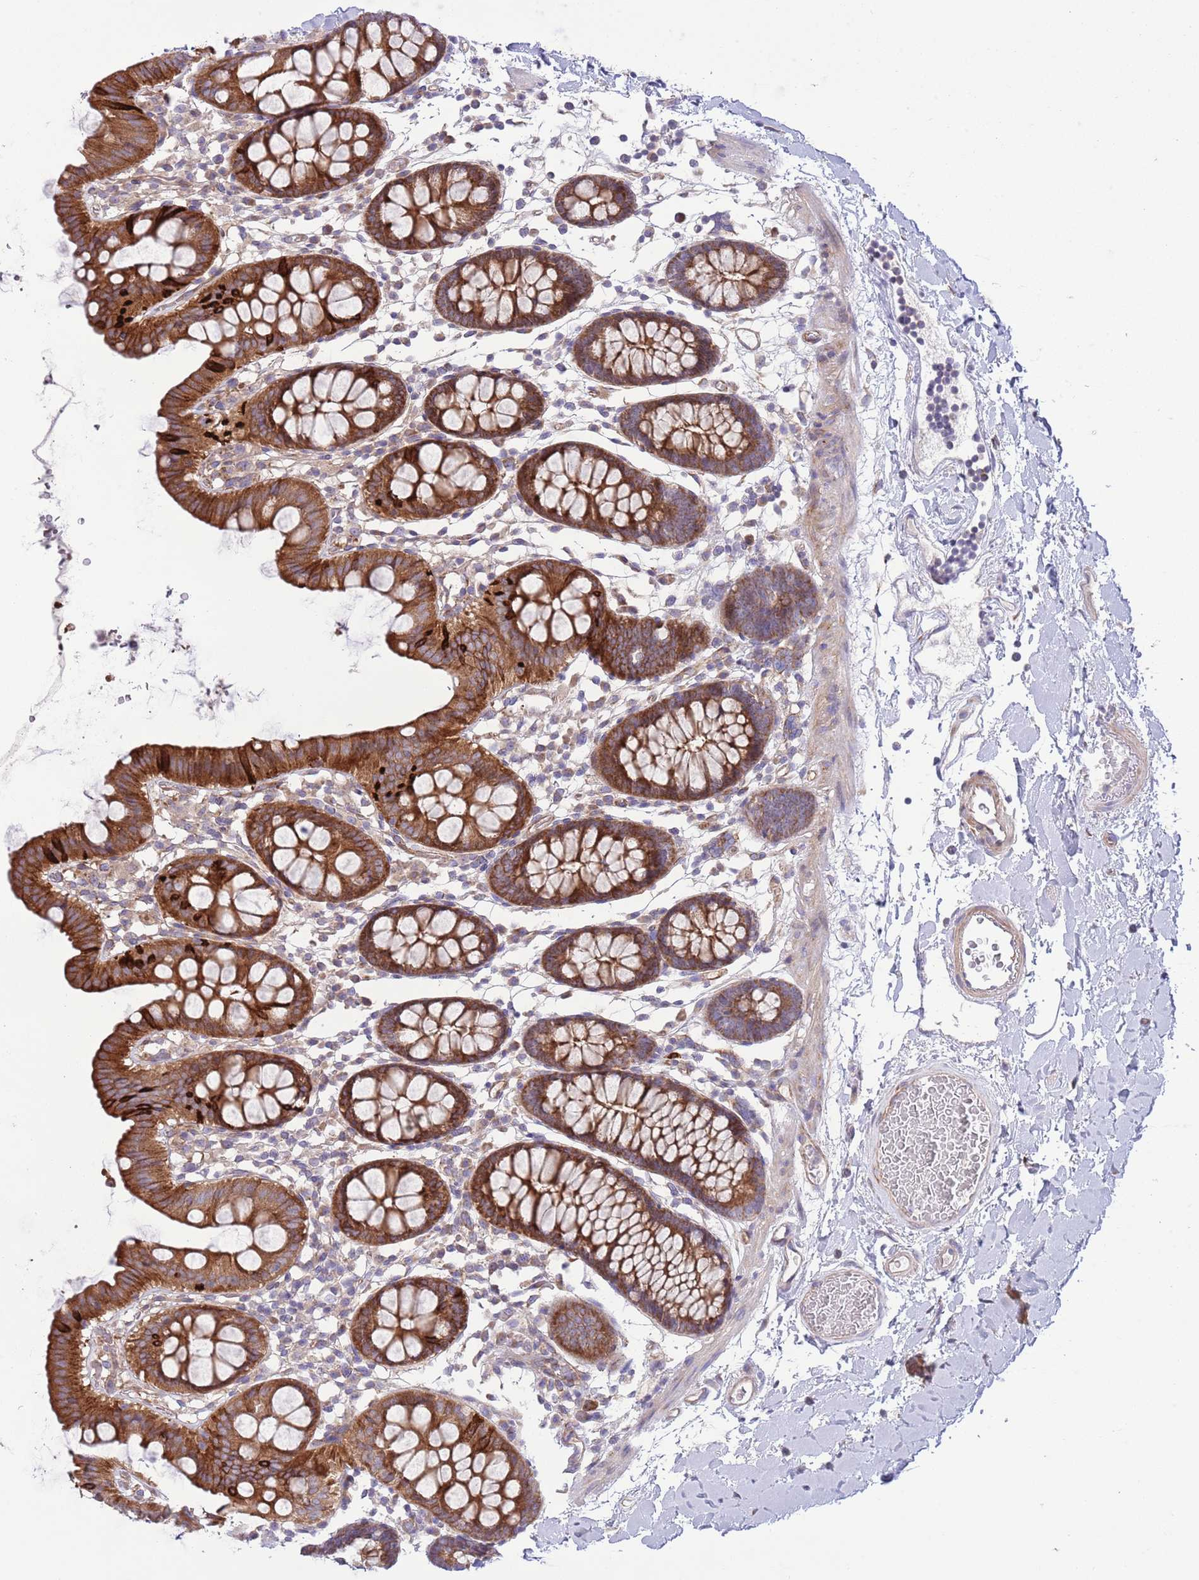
{"staining": {"intensity": "moderate", "quantity": ">75%", "location": "cytoplasmic/membranous"}, "tissue": "colon", "cell_type": "Endothelial cells", "image_type": "normal", "snomed": [{"axis": "morphology", "description": "Normal tissue, NOS"}, {"axis": "topography", "description": "Colon"}], "caption": "Protein staining of benign colon demonstrates moderate cytoplasmic/membranous positivity in approximately >75% of endothelial cells.", "gene": "TOMM5", "patient": {"sex": "male", "age": 75}}